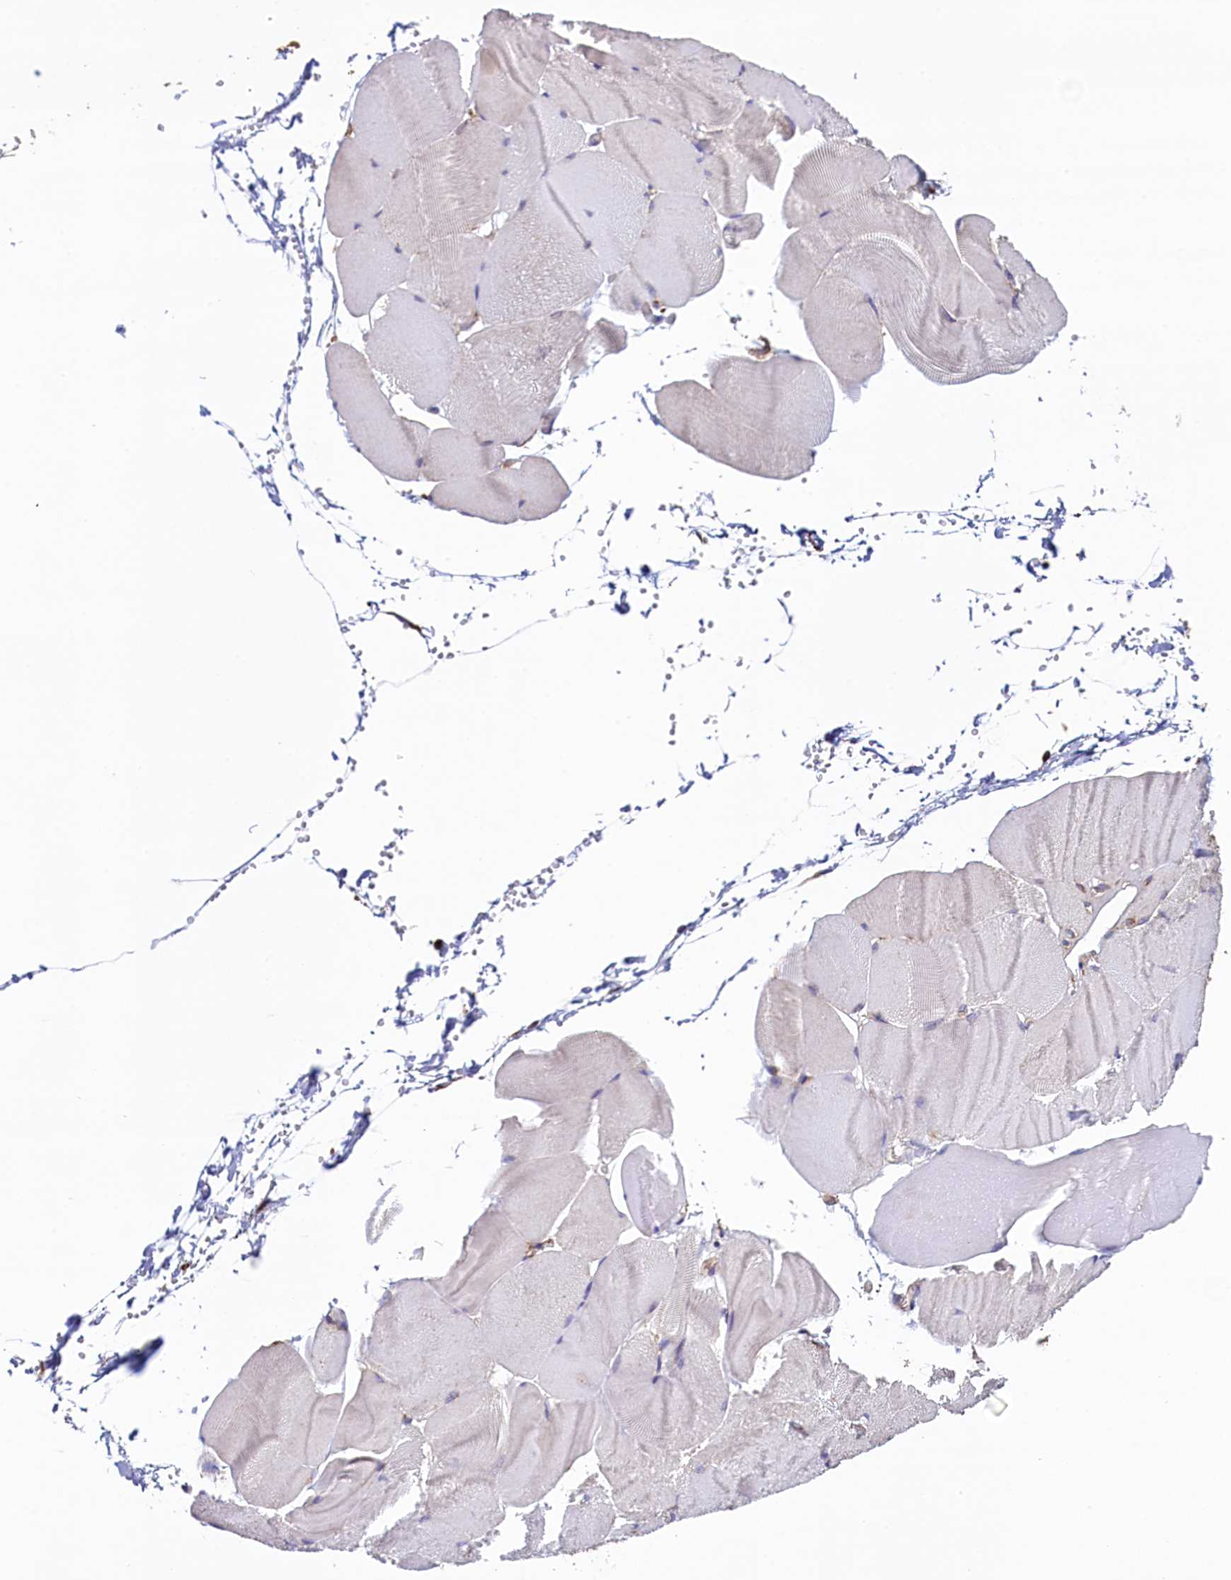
{"staining": {"intensity": "negative", "quantity": "none", "location": "none"}, "tissue": "skeletal muscle", "cell_type": "Myocytes", "image_type": "normal", "snomed": [{"axis": "morphology", "description": "Normal tissue, NOS"}, {"axis": "morphology", "description": "Basal cell carcinoma"}, {"axis": "topography", "description": "Skeletal muscle"}], "caption": "Protein analysis of benign skeletal muscle demonstrates no significant expression in myocytes. (Brightfield microscopy of DAB (3,3'-diaminobenzidine) immunohistochemistry (IHC) at high magnification).", "gene": "GPR21", "patient": {"sex": "female", "age": 64}}